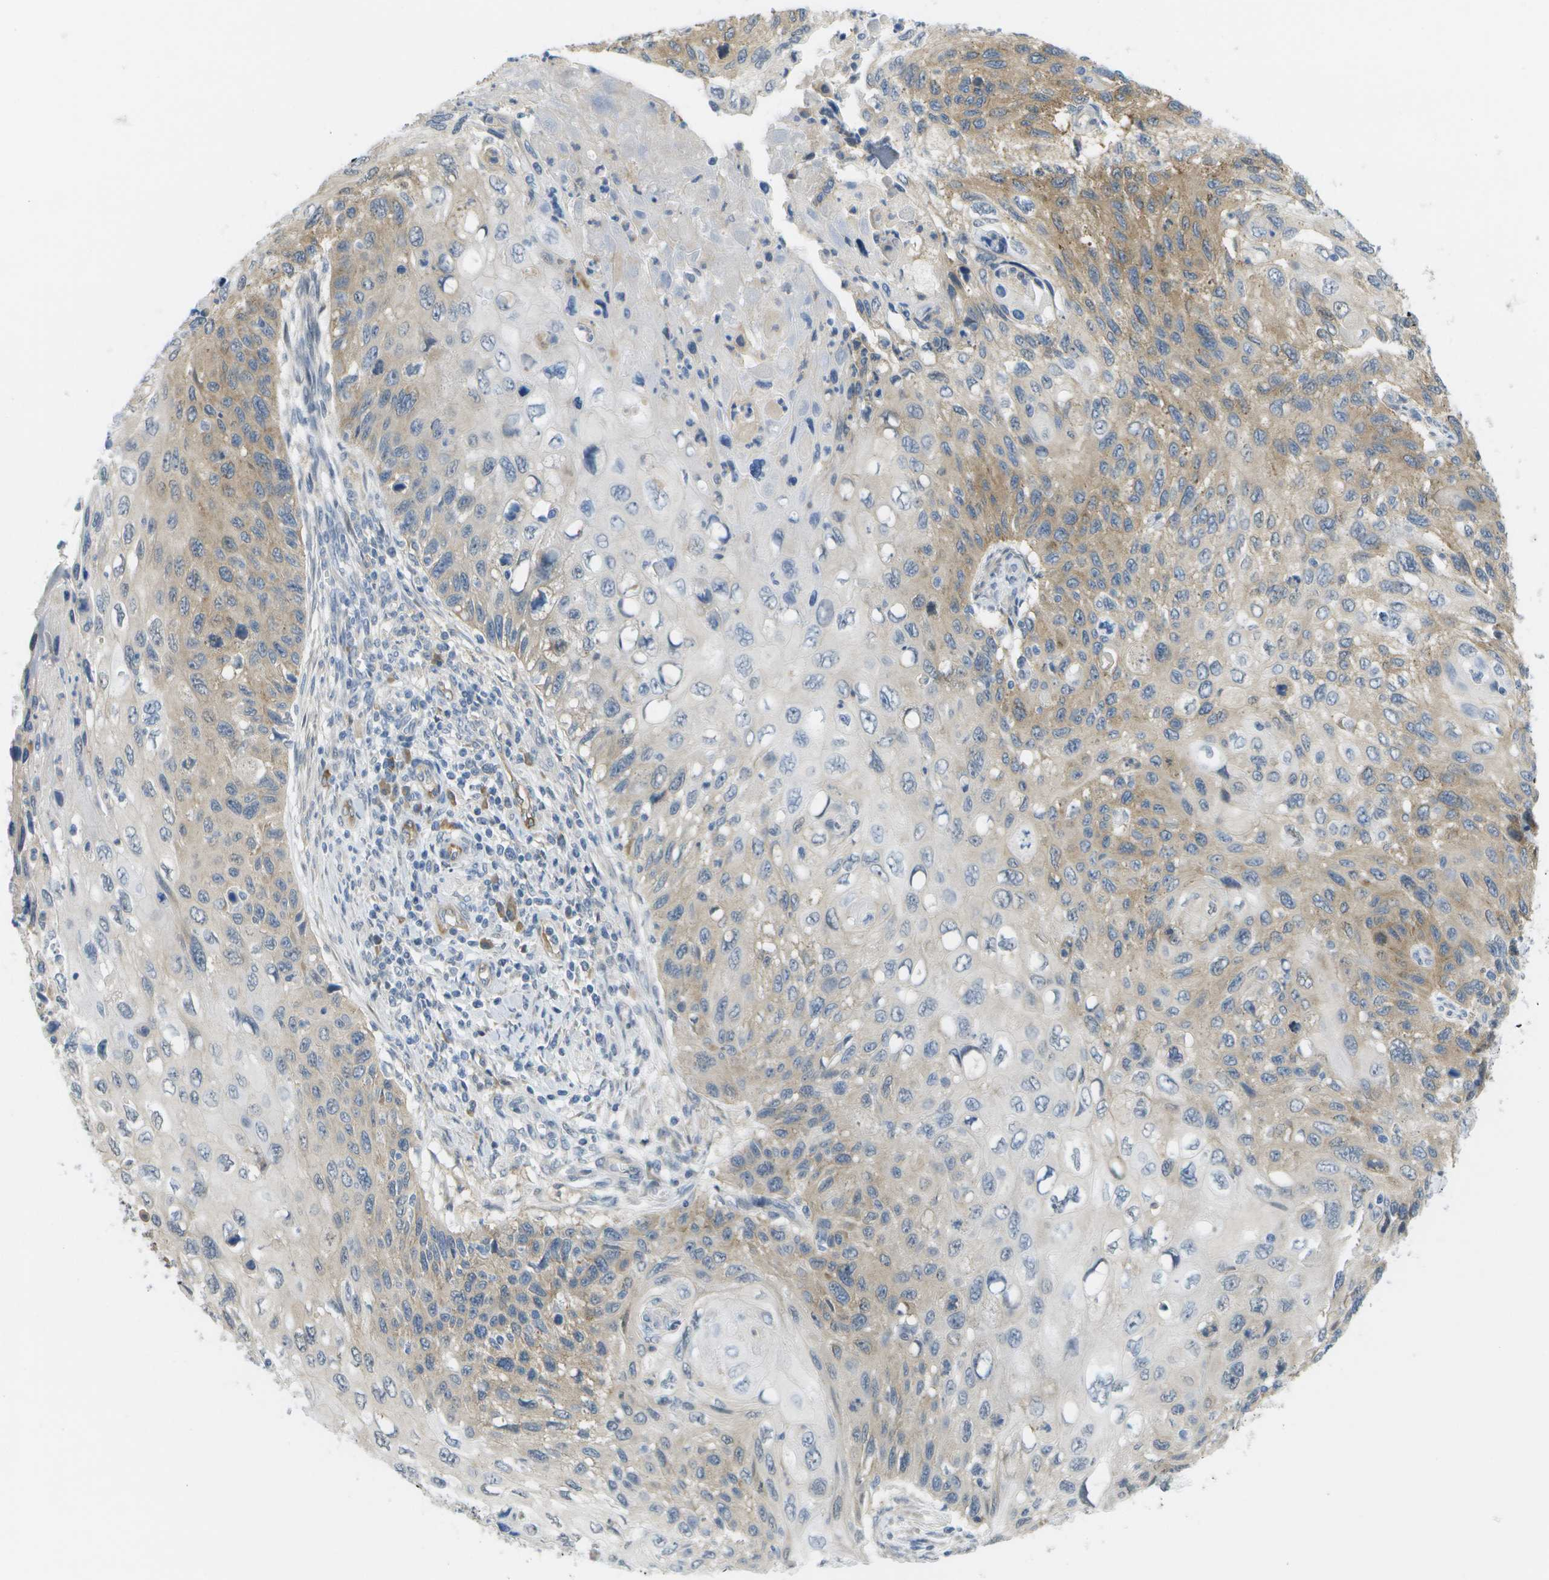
{"staining": {"intensity": "moderate", "quantity": "25%-75%", "location": "cytoplasmic/membranous"}, "tissue": "cervical cancer", "cell_type": "Tumor cells", "image_type": "cancer", "snomed": [{"axis": "morphology", "description": "Squamous cell carcinoma, NOS"}, {"axis": "topography", "description": "Cervix"}], "caption": "Moderate cytoplasmic/membranous staining is seen in approximately 25%-75% of tumor cells in cervical cancer (squamous cell carcinoma). (DAB IHC with brightfield microscopy, high magnification).", "gene": "MARCHF8", "patient": {"sex": "female", "age": 70}}